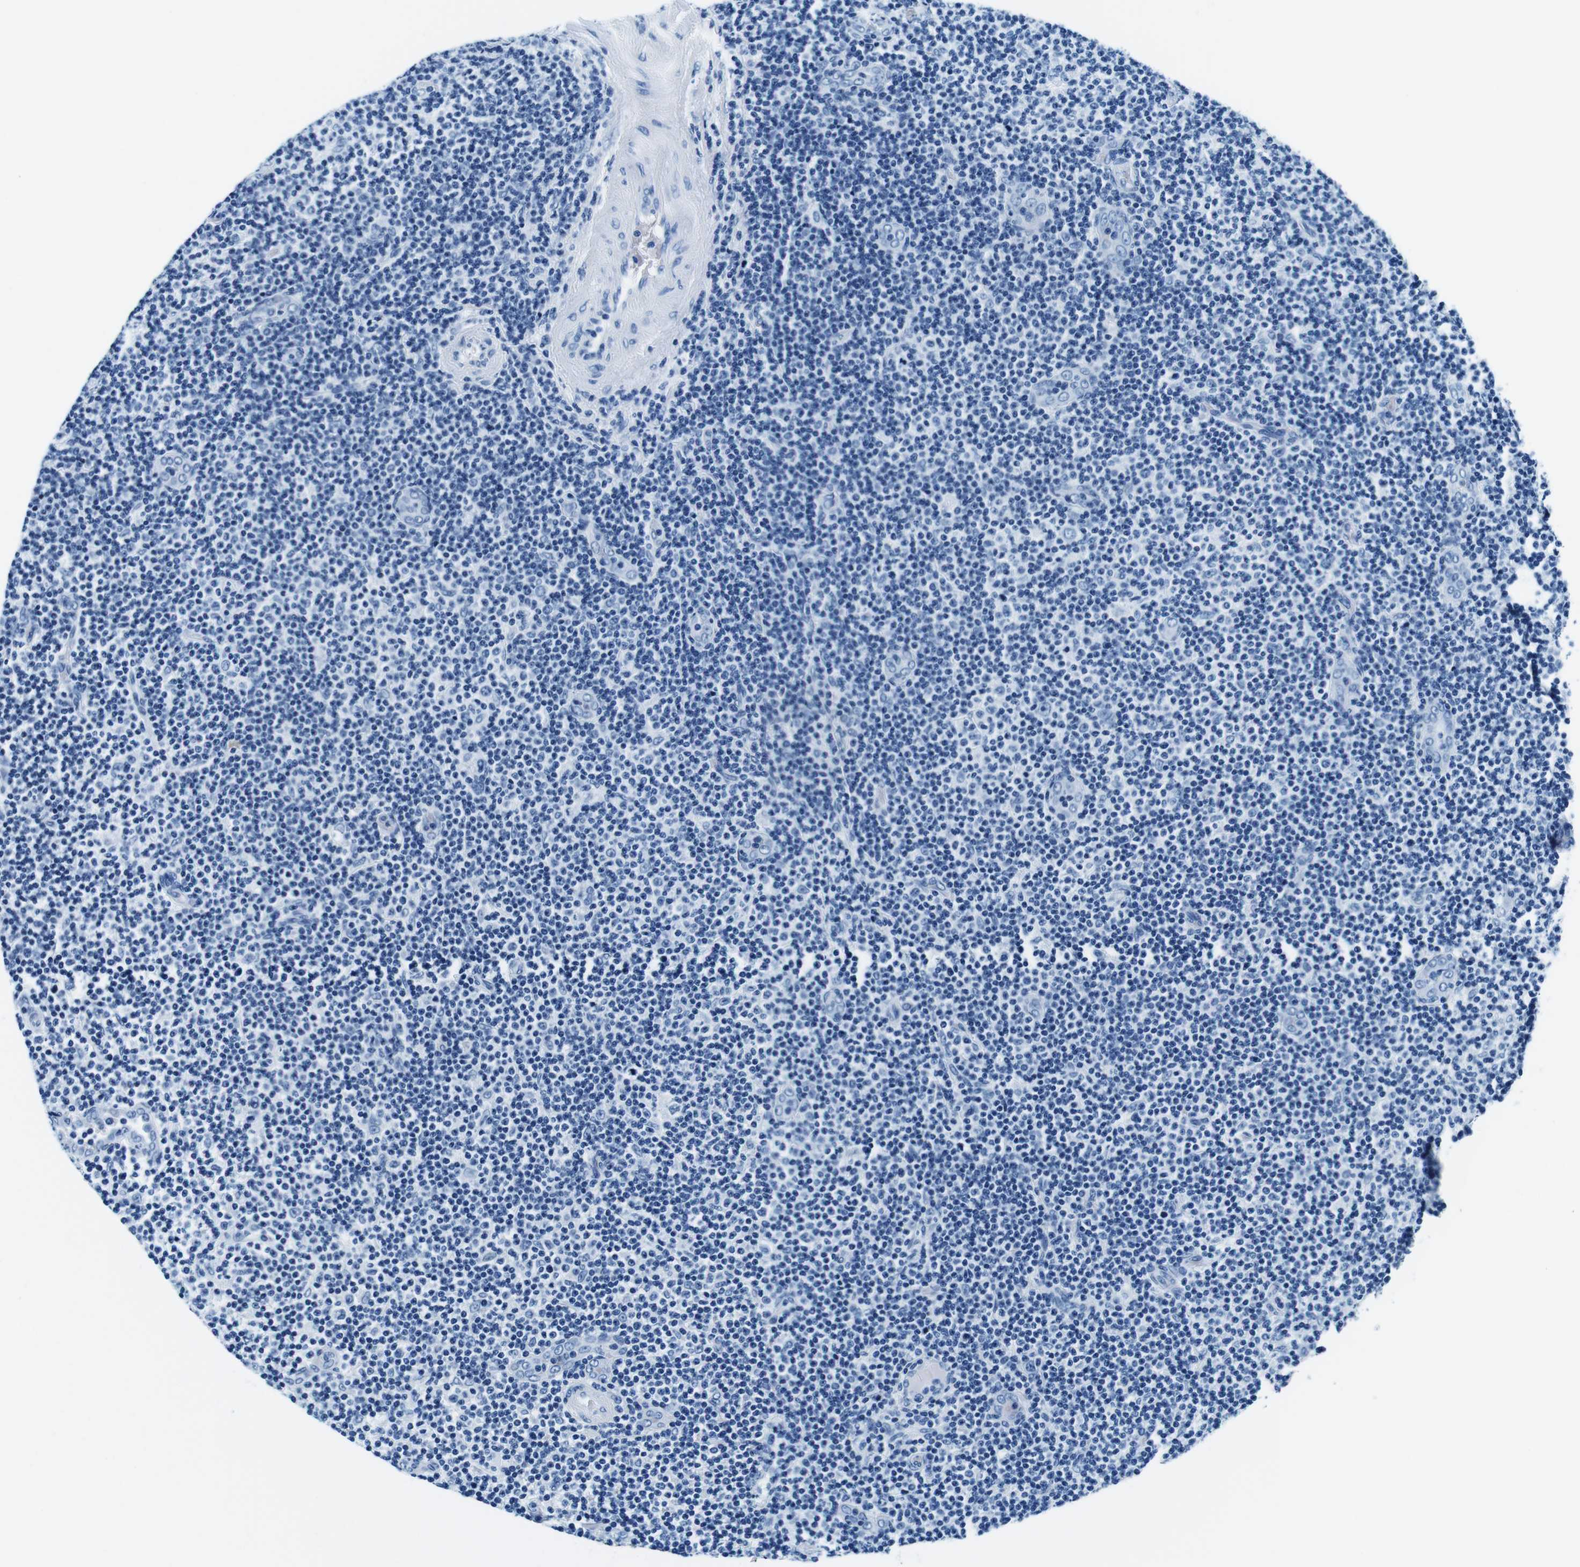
{"staining": {"intensity": "negative", "quantity": "none", "location": "none"}, "tissue": "lymphoma", "cell_type": "Tumor cells", "image_type": "cancer", "snomed": [{"axis": "morphology", "description": "Malignant lymphoma, non-Hodgkin's type, Low grade"}, {"axis": "topography", "description": "Lymph node"}], "caption": "Protein analysis of malignant lymphoma, non-Hodgkin's type (low-grade) reveals no significant staining in tumor cells. Brightfield microscopy of immunohistochemistry (IHC) stained with DAB (brown) and hematoxylin (blue), captured at high magnification.", "gene": "ELANE", "patient": {"sex": "male", "age": 83}}